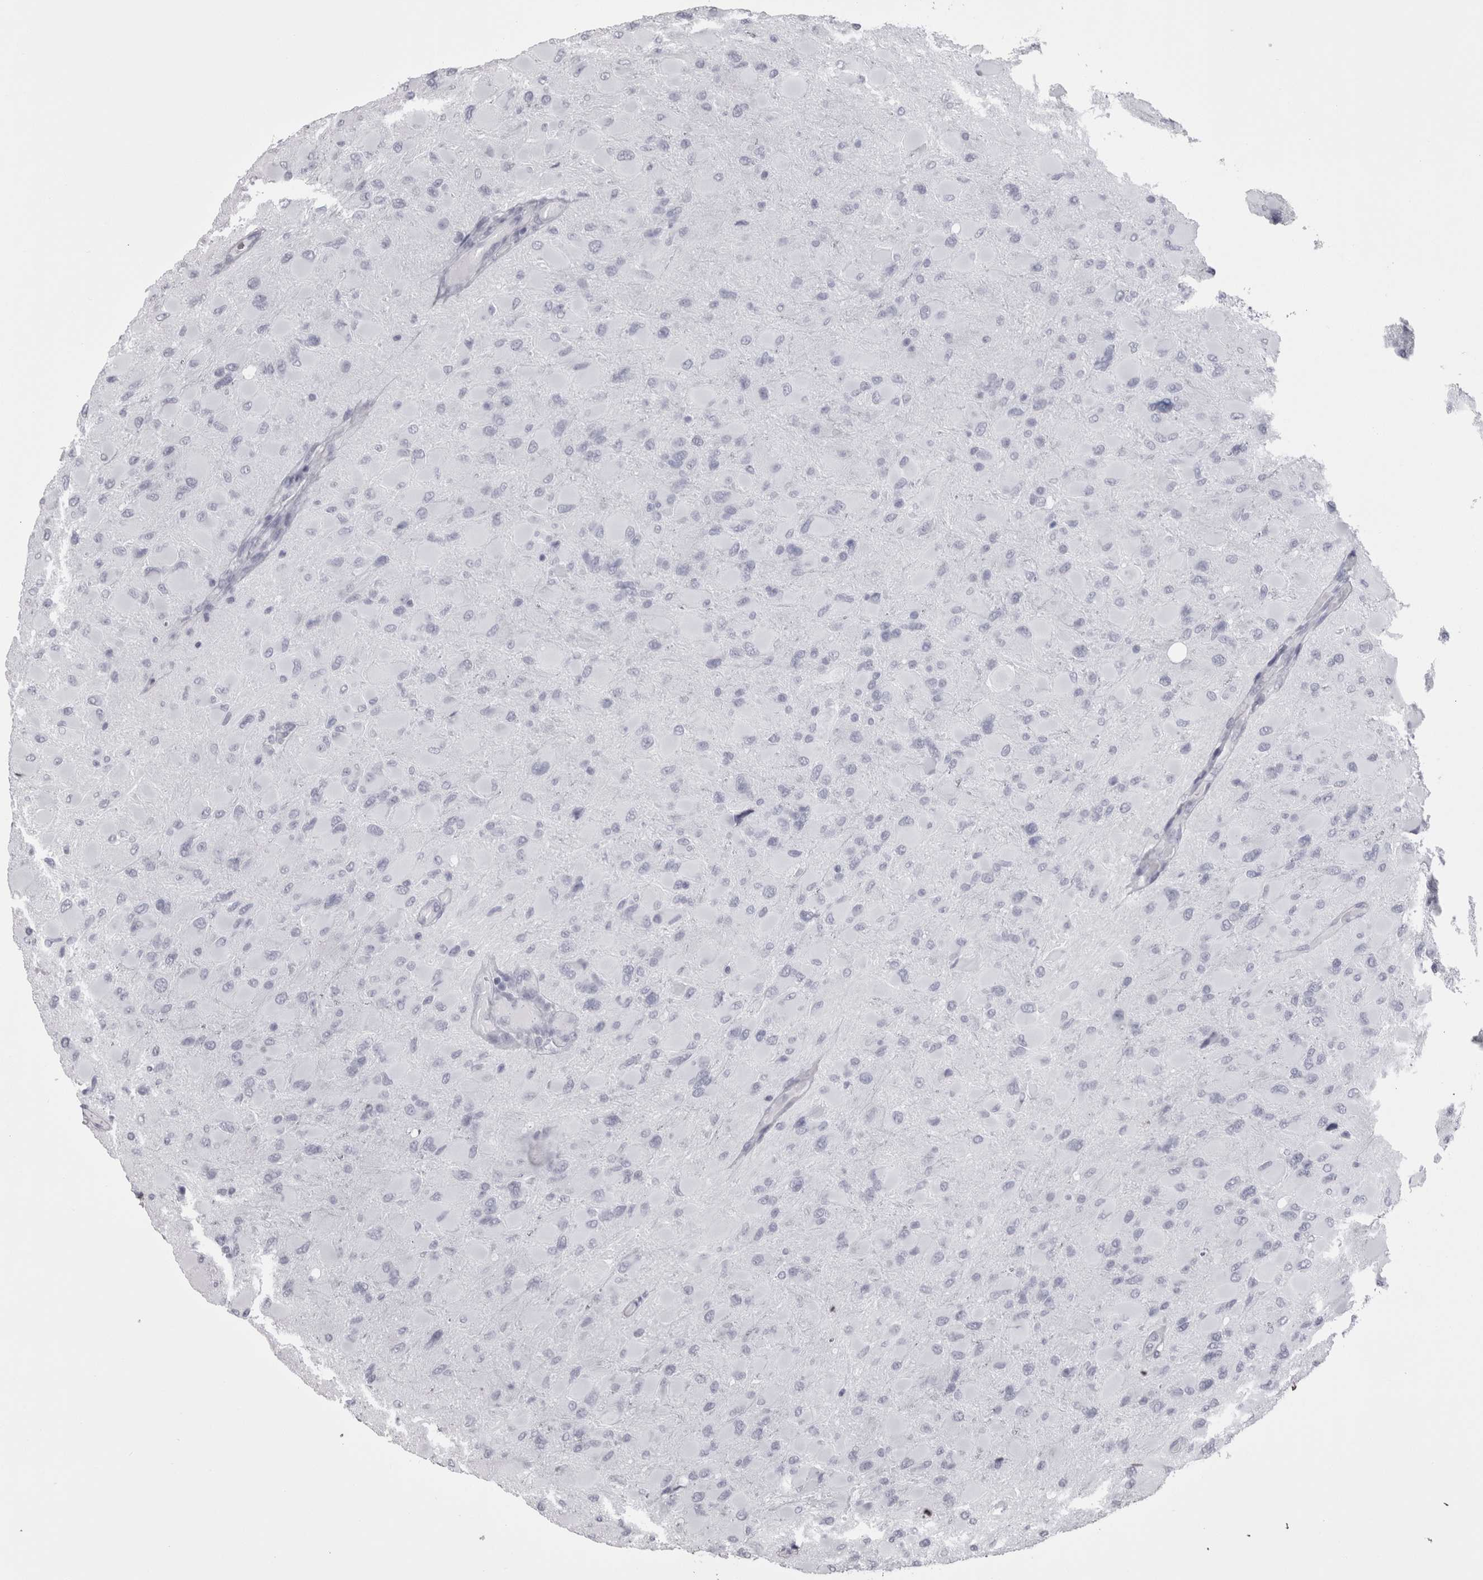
{"staining": {"intensity": "negative", "quantity": "none", "location": "none"}, "tissue": "glioma", "cell_type": "Tumor cells", "image_type": "cancer", "snomed": [{"axis": "morphology", "description": "Glioma, malignant, High grade"}, {"axis": "topography", "description": "Cerebral cortex"}], "caption": "A photomicrograph of human glioma is negative for staining in tumor cells.", "gene": "SKAP1", "patient": {"sex": "female", "age": 36}}